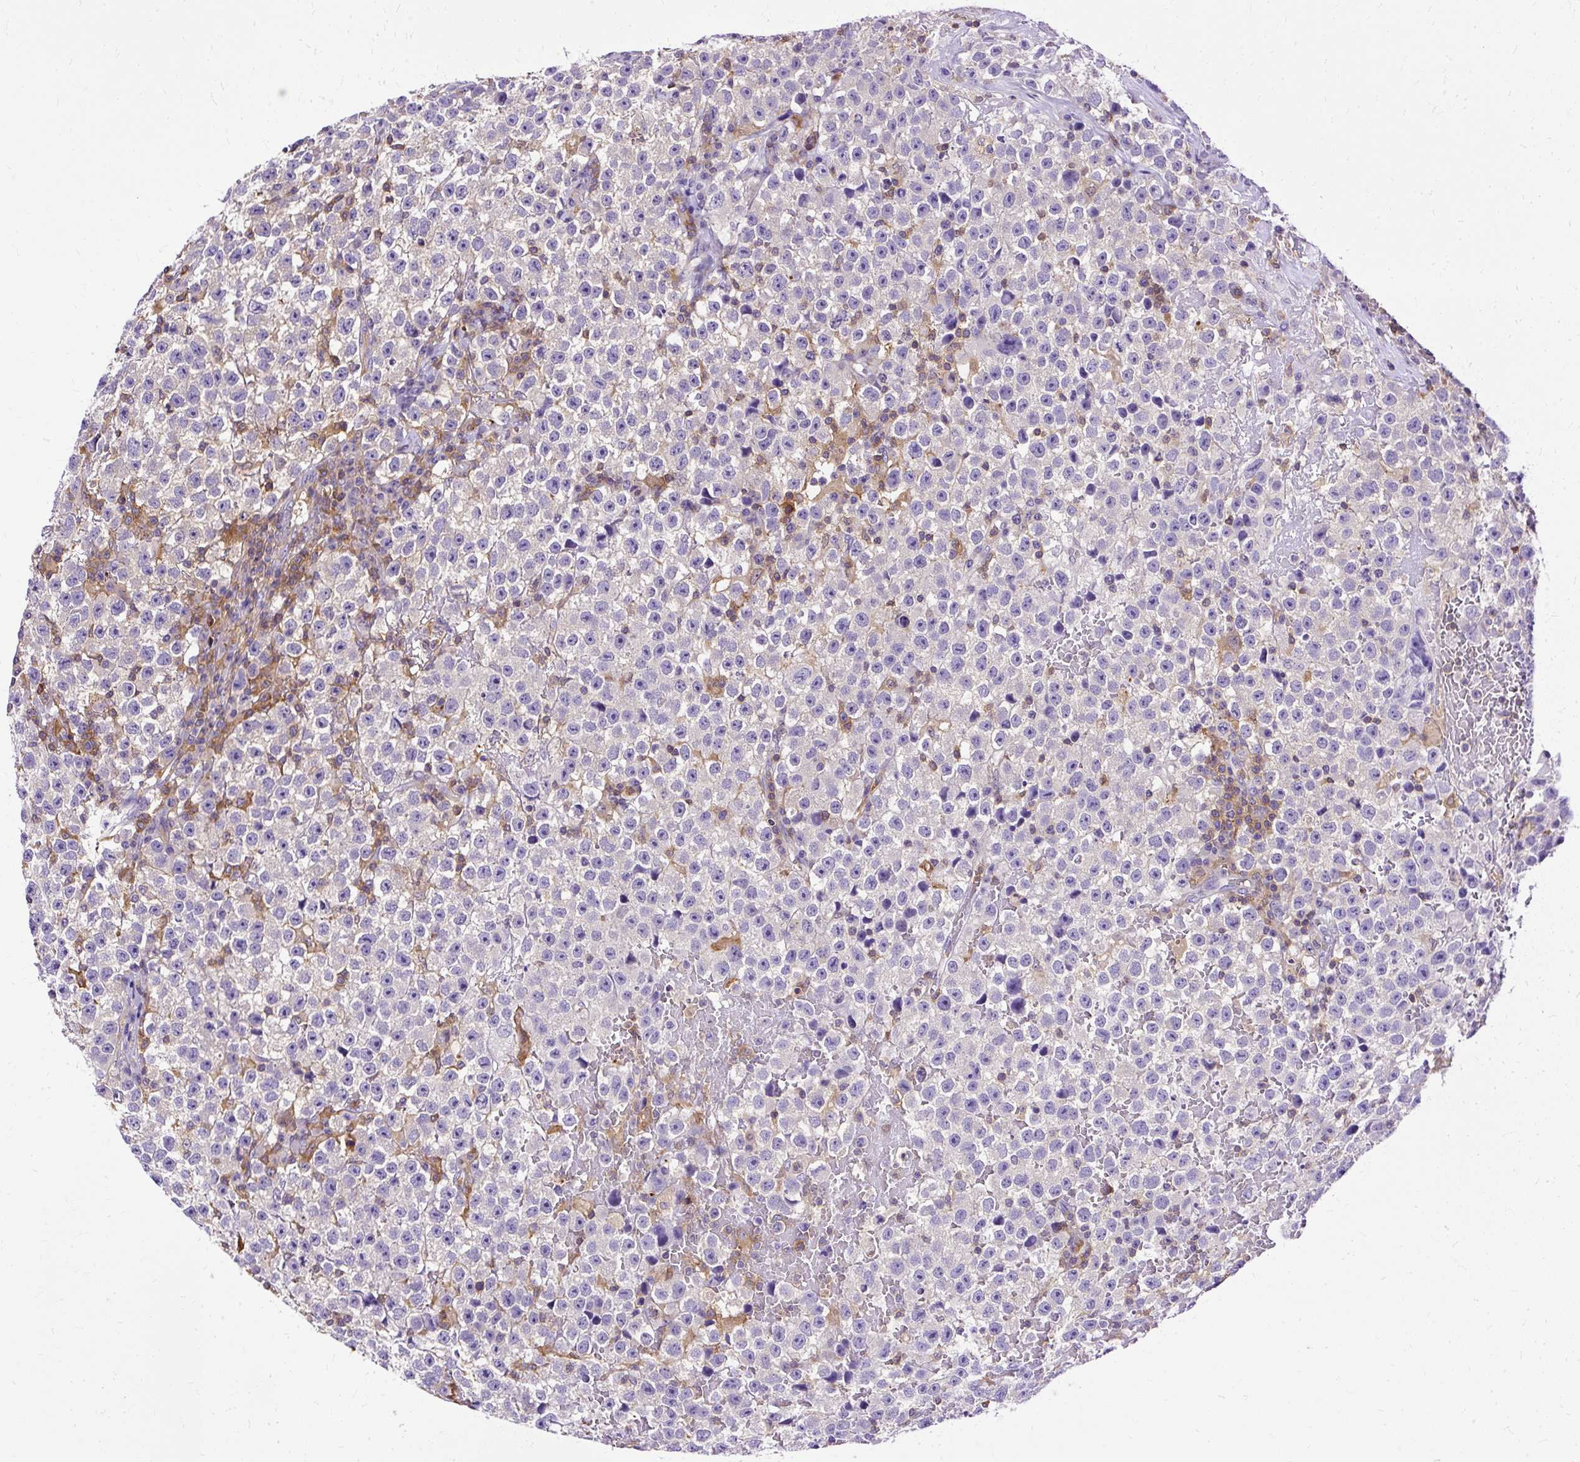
{"staining": {"intensity": "negative", "quantity": "none", "location": "none"}, "tissue": "testis cancer", "cell_type": "Tumor cells", "image_type": "cancer", "snomed": [{"axis": "morphology", "description": "Seminoma, NOS"}, {"axis": "topography", "description": "Testis"}], "caption": "Immunohistochemistry (IHC) micrograph of neoplastic tissue: seminoma (testis) stained with DAB (3,3'-diaminobenzidine) exhibits no significant protein expression in tumor cells.", "gene": "TWF2", "patient": {"sex": "male", "age": 22}}